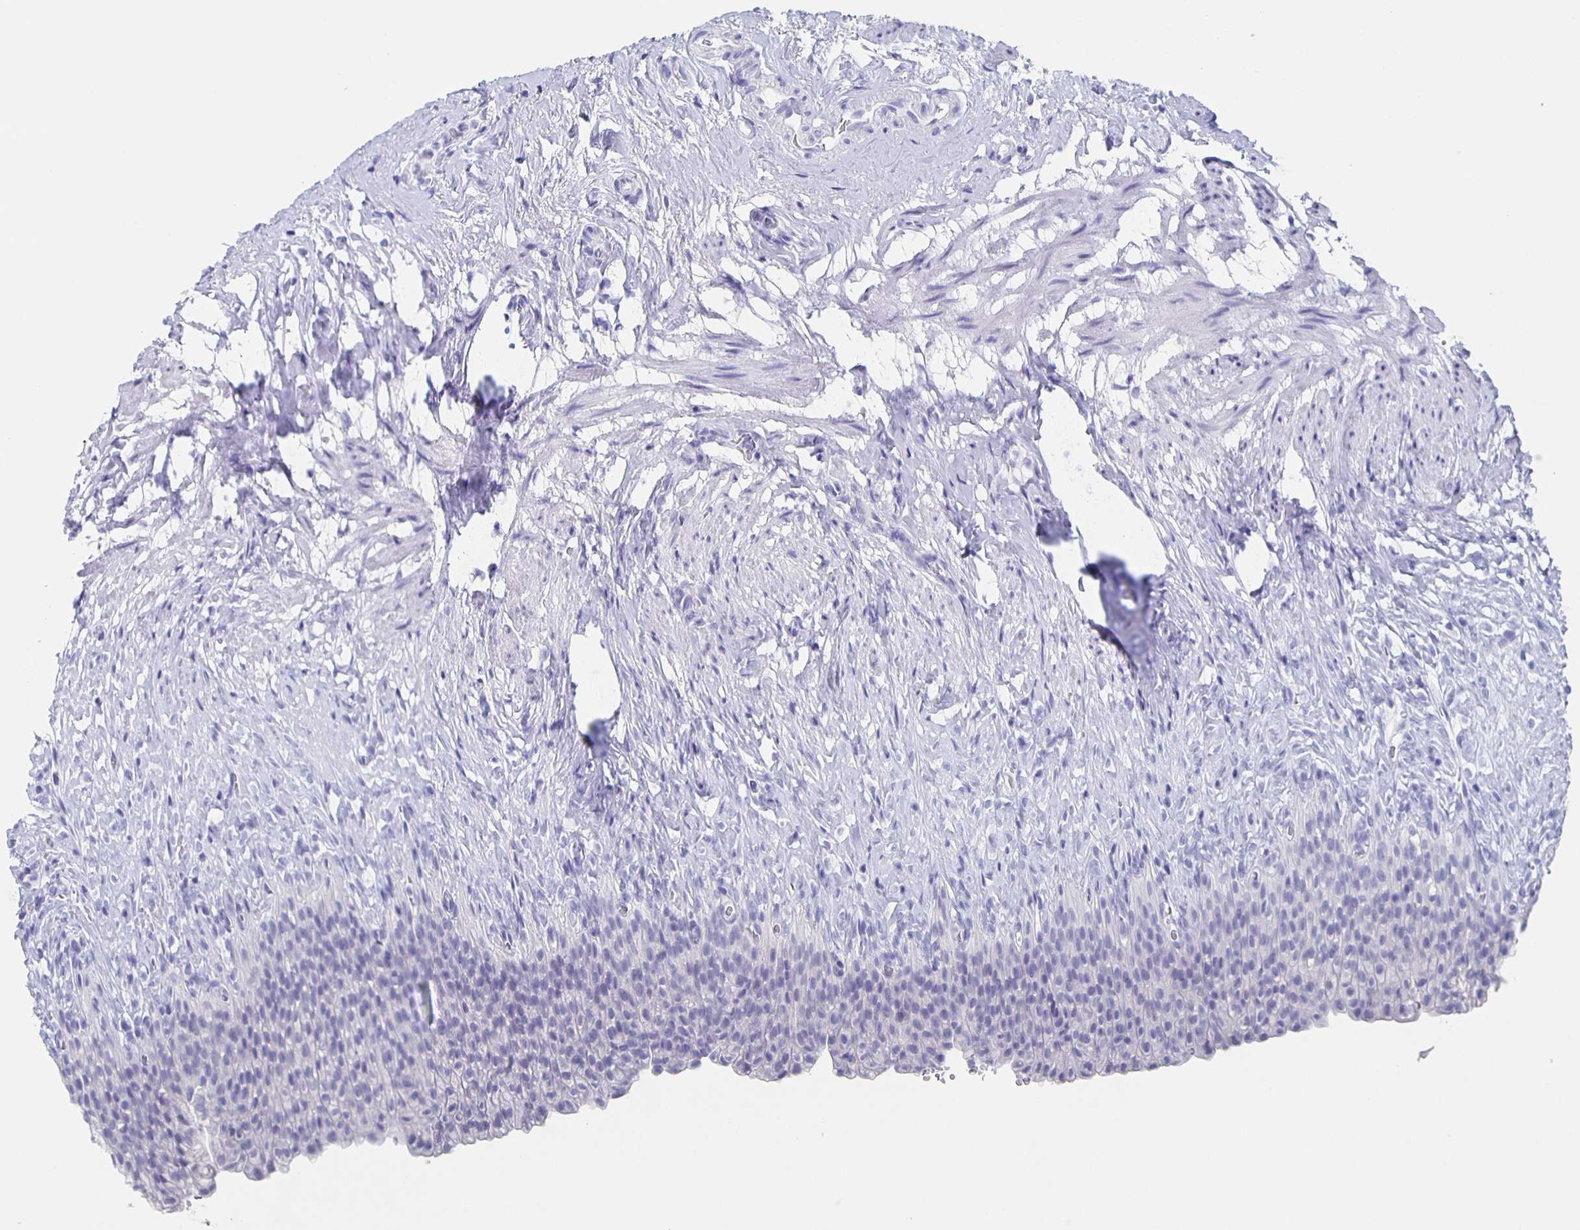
{"staining": {"intensity": "negative", "quantity": "none", "location": "none"}, "tissue": "urinary bladder", "cell_type": "Urothelial cells", "image_type": "normal", "snomed": [{"axis": "morphology", "description": "Normal tissue, NOS"}, {"axis": "topography", "description": "Urinary bladder"}, {"axis": "topography", "description": "Prostate"}], "caption": "A photomicrograph of urinary bladder stained for a protein displays no brown staining in urothelial cells. (Immunohistochemistry, brightfield microscopy, high magnification).", "gene": "SLC34A2", "patient": {"sex": "male", "age": 76}}